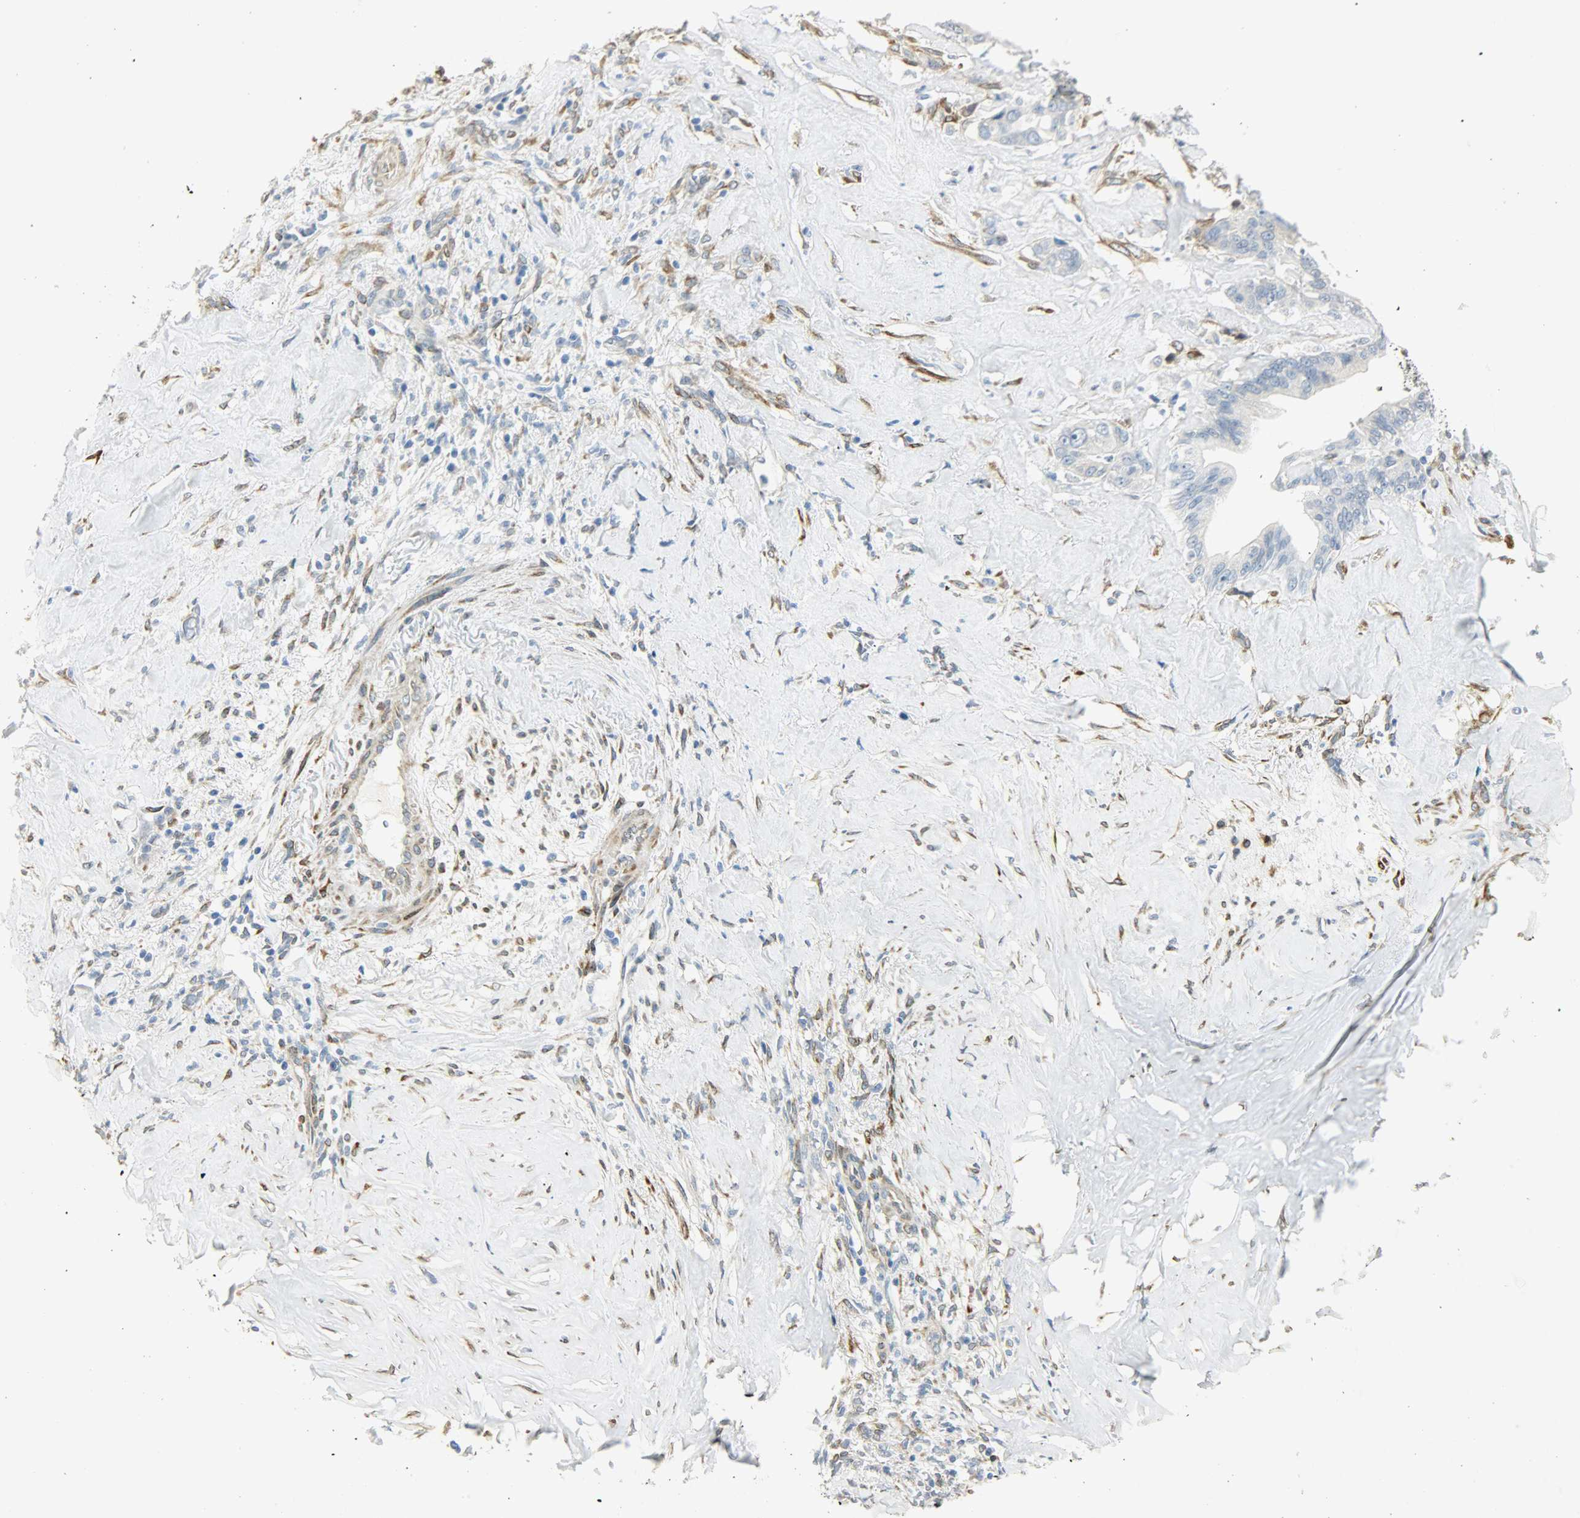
{"staining": {"intensity": "negative", "quantity": "none", "location": "none"}, "tissue": "liver cancer", "cell_type": "Tumor cells", "image_type": "cancer", "snomed": [{"axis": "morphology", "description": "Cholangiocarcinoma"}, {"axis": "topography", "description": "Liver"}], "caption": "Immunohistochemistry of liver cancer (cholangiocarcinoma) exhibits no positivity in tumor cells. The staining was performed using DAB (3,3'-diaminobenzidine) to visualize the protein expression in brown, while the nuclei were stained in blue with hematoxylin (Magnification: 20x).", "gene": "PKD2", "patient": {"sex": "female", "age": 67}}